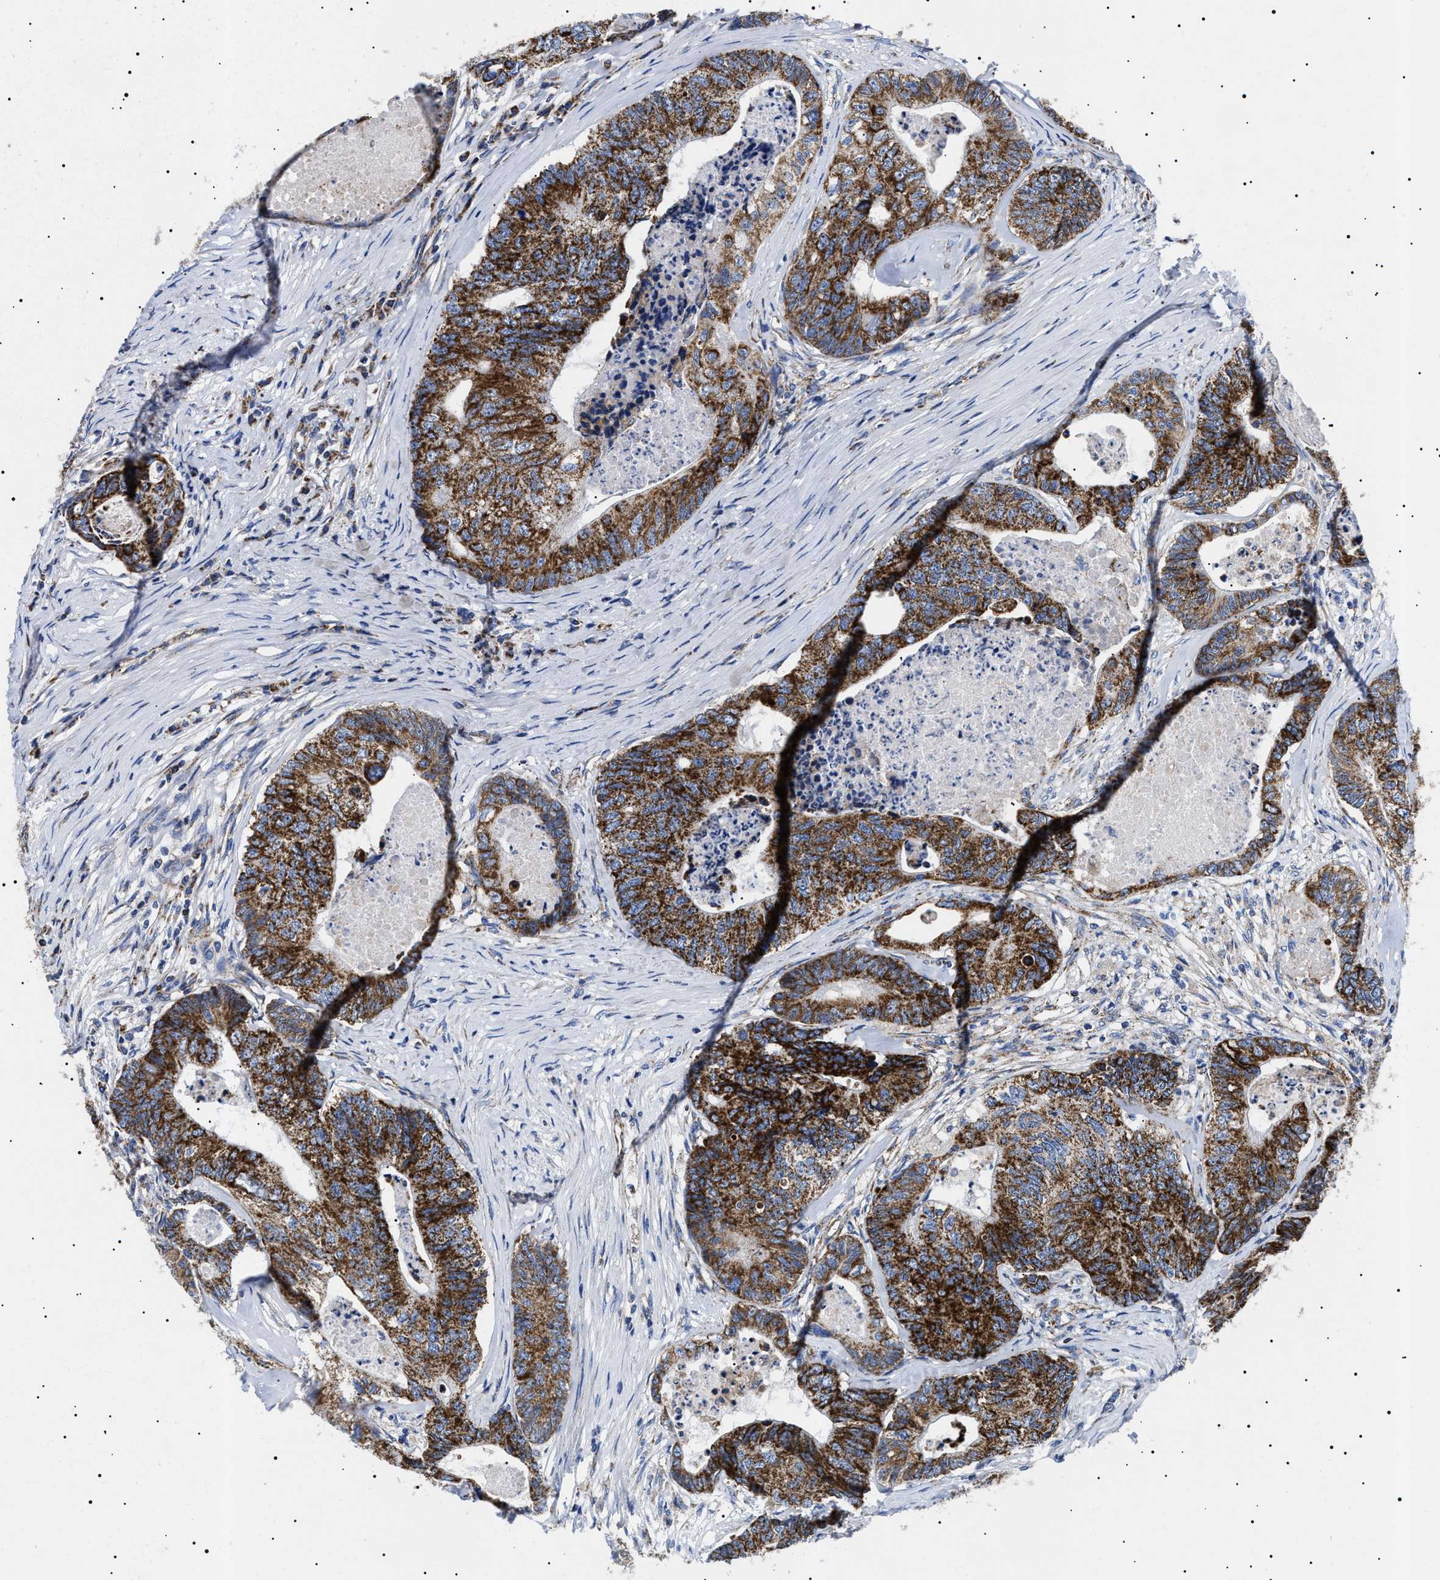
{"staining": {"intensity": "strong", "quantity": ">75%", "location": "cytoplasmic/membranous"}, "tissue": "colorectal cancer", "cell_type": "Tumor cells", "image_type": "cancer", "snomed": [{"axis": "morphology", "description": "Adenocarcinoma, NOS"}, {"axis": "topography", "description": "Colon"}], "caption": "Adenocarcinoma (colorectal) stained with DAB immunohistochemistry (IHC) demonstrates high levels of strong cytoplasmic/membranous staining in about >75% of tumor cells.", "gene": "CHRDL2", "patient": {"sex": "female", "age": 67}}